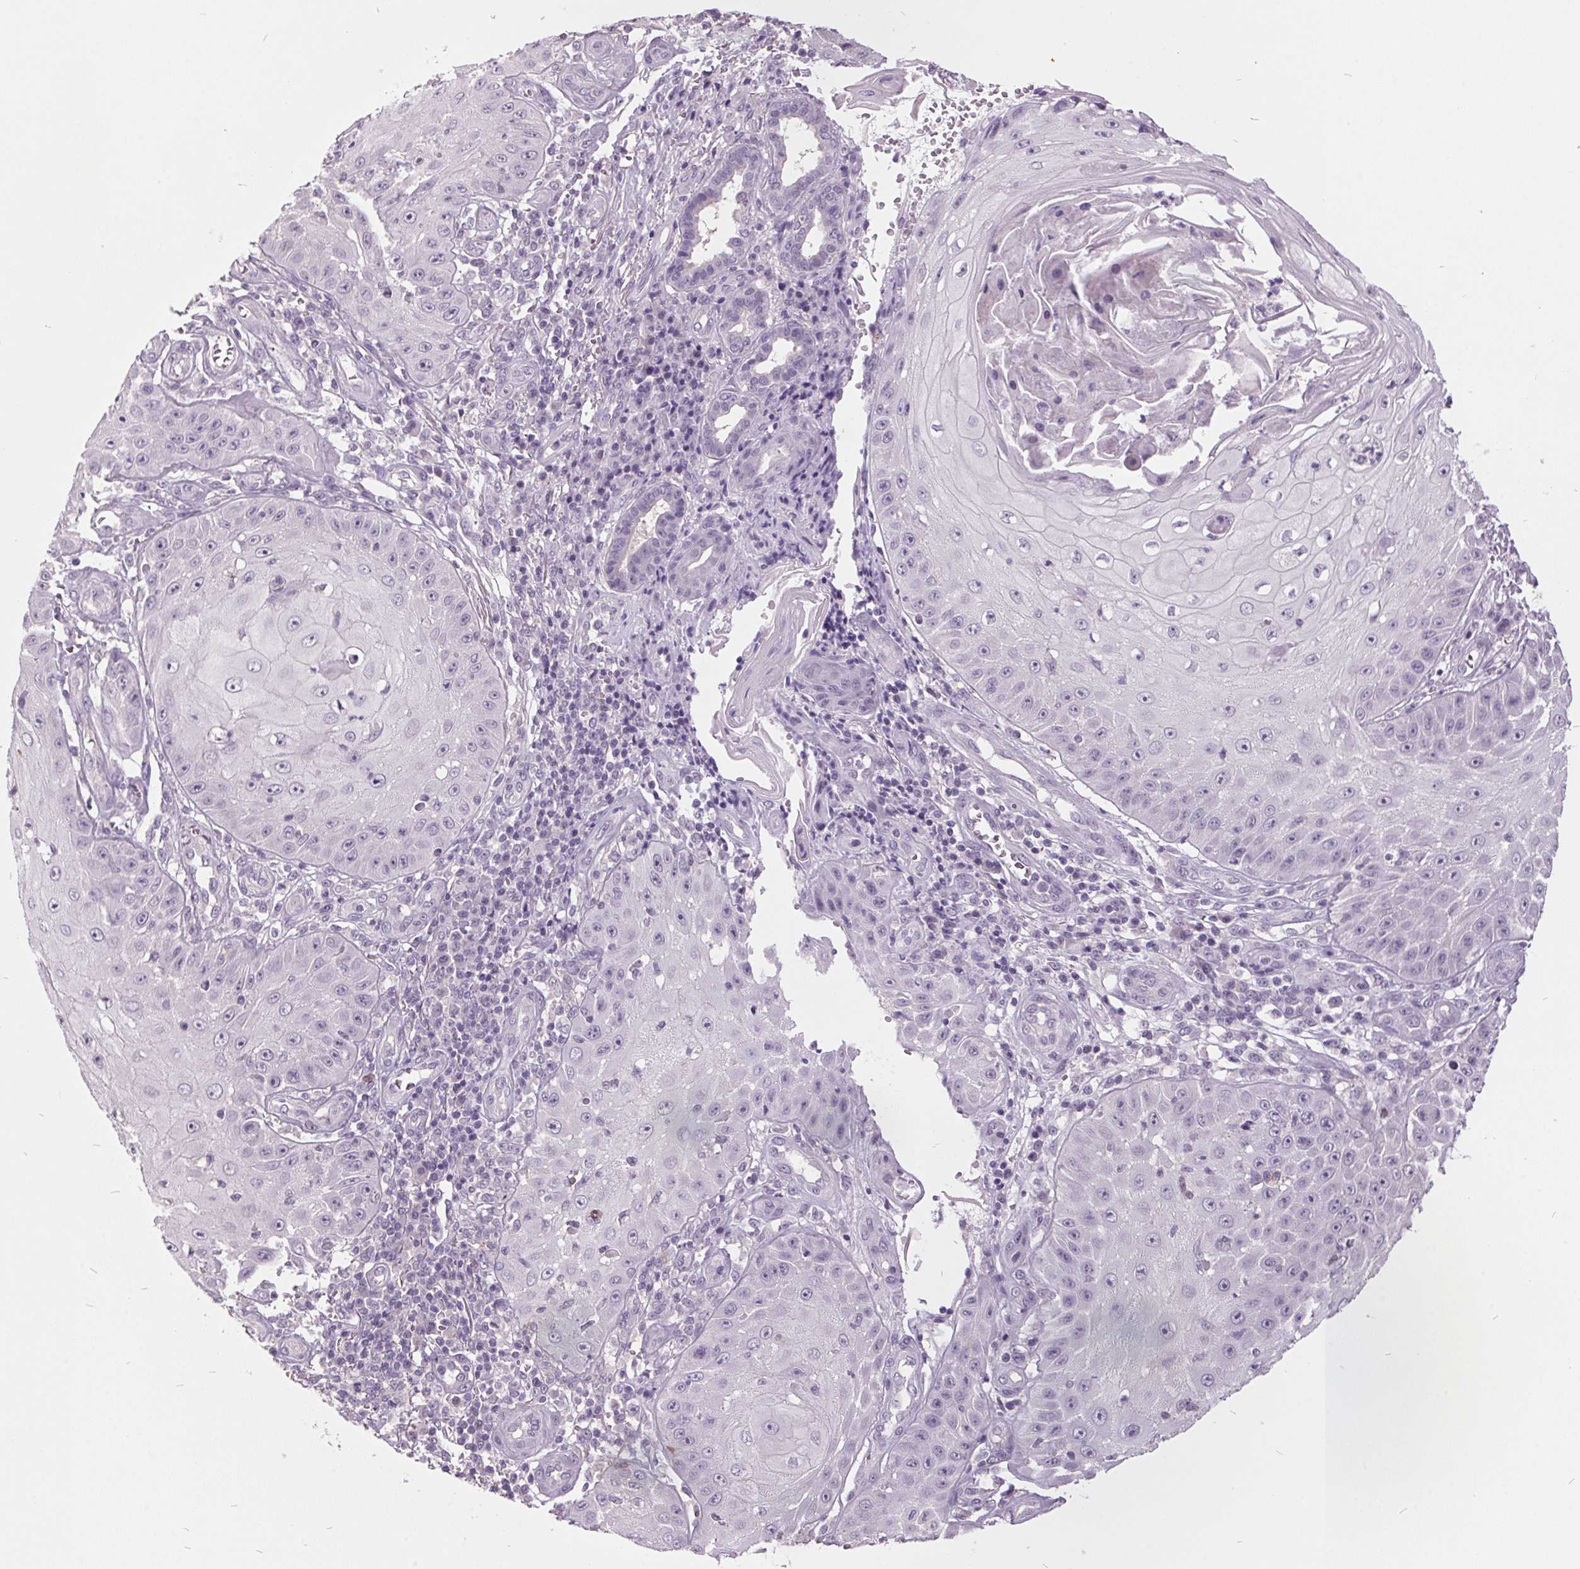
{"staining": {"intensity": "negative", "quantity": "none", "location": "none"}, "tissue": "skin cancer", "cell_type": "Tumor cells", "image_type": "cancer", "snomed": [{"axis": "morphology", "description": "Squamous cell carcinoma, NOS"}, {"axis": "topography", "description": "Skin"}], "caption": "Photomicrograph shows no significant protein positivity in tumor cells of squamous cell carcinoma (skin).", "gene": "C2orf16", "patient": {"sex": "male", "age": 70}}